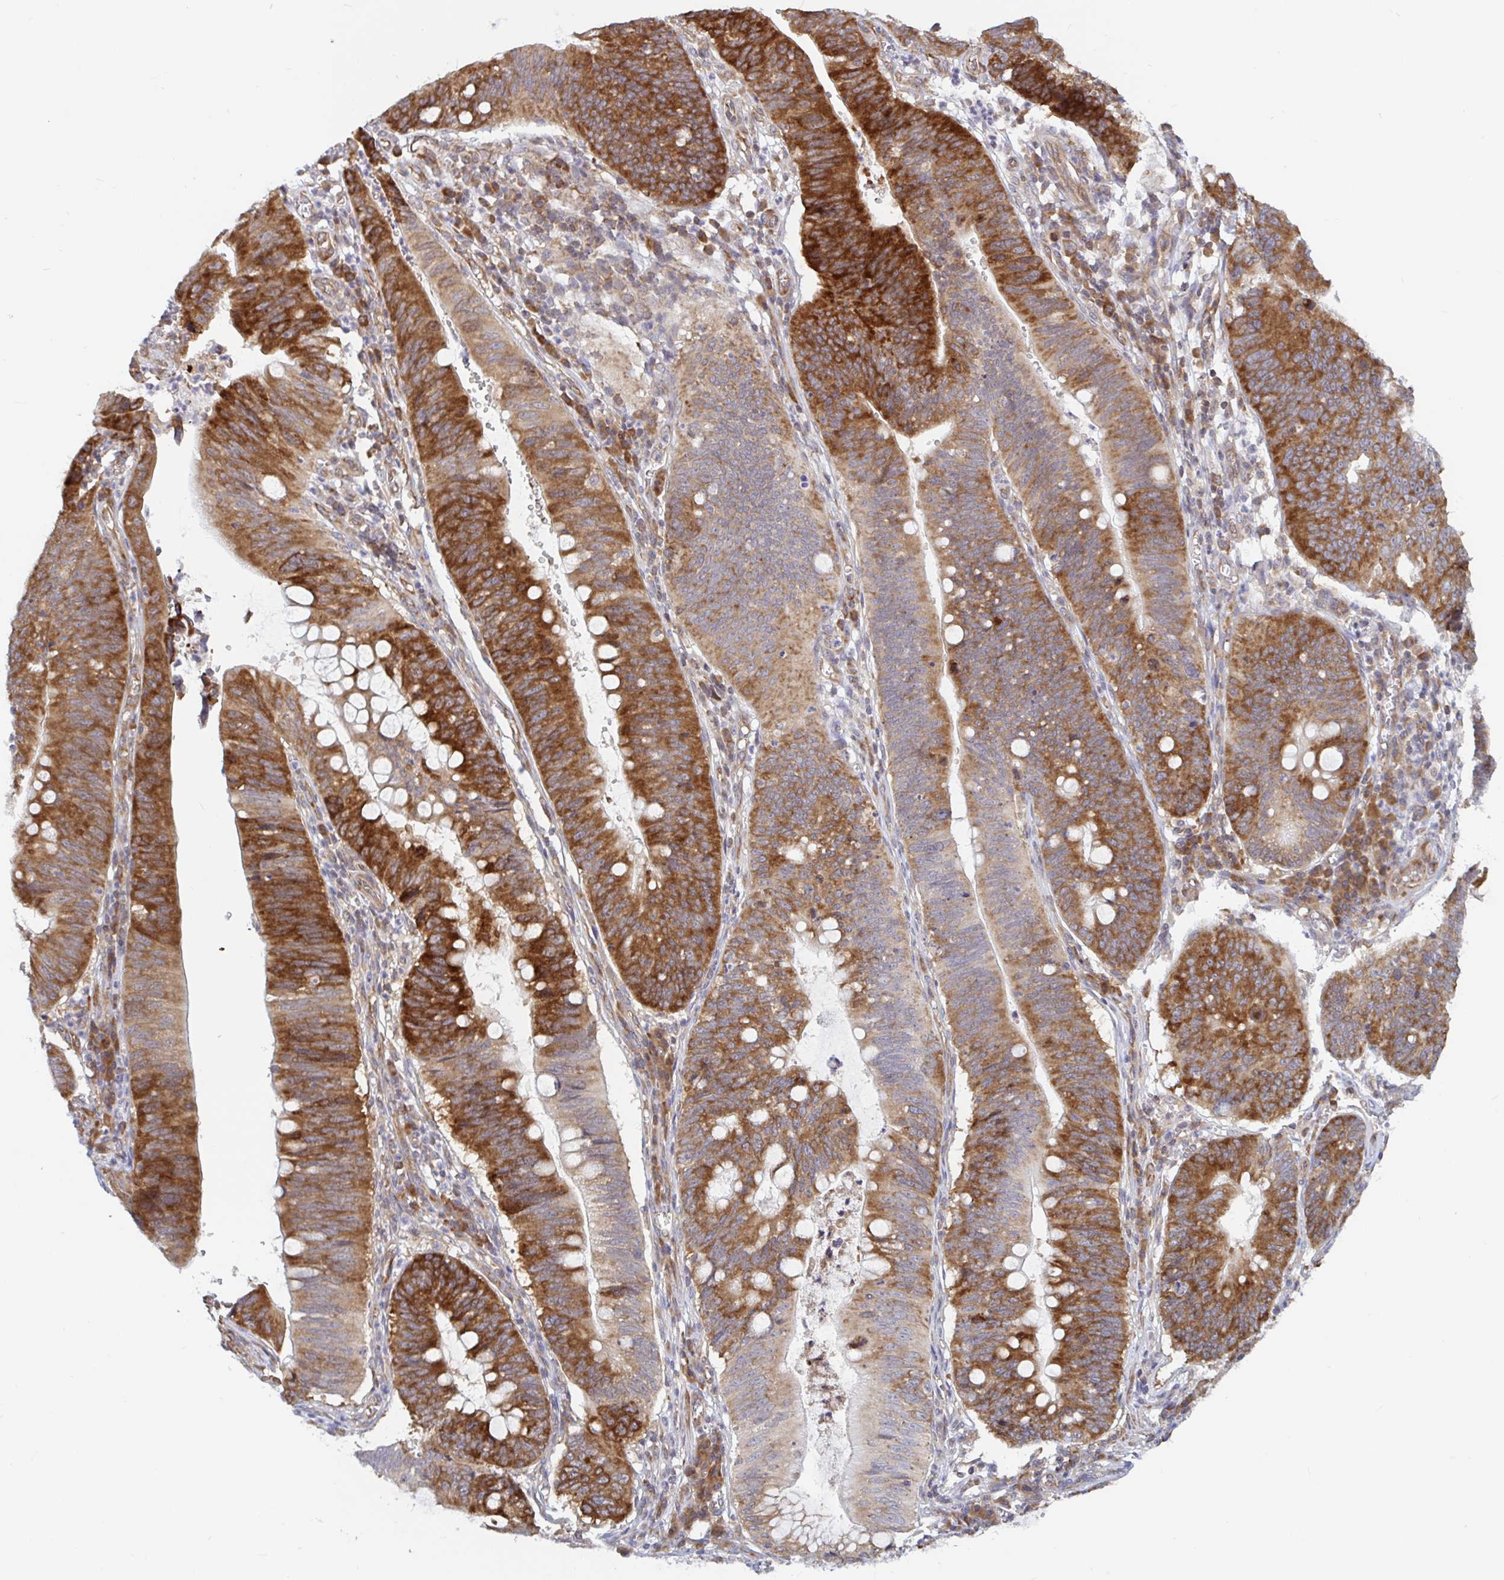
{"staining": {"intensity": "strong", "quantity": ">75%", "location": "cytoplasmic/membranous"}, "tissue": "stomach cancer", "cell_type": "Tumor cells", "image_type": "cancer", "snomed": [{"axis": "morphology", "description": "Adenocarcinoma, NOS"}, {"axis": "topography", "description": "Stomach"}], "caption": "An immunohistochemistry (IHC) micrograph of neoplastic tissue is shown. Protein staining in brown shows strong cytoplasmic/membranous positivity in adenocarcinoma (stomach) within tumor cells.", "gene": "LARP1", "patient": {"sex": "male", "age": 59}}